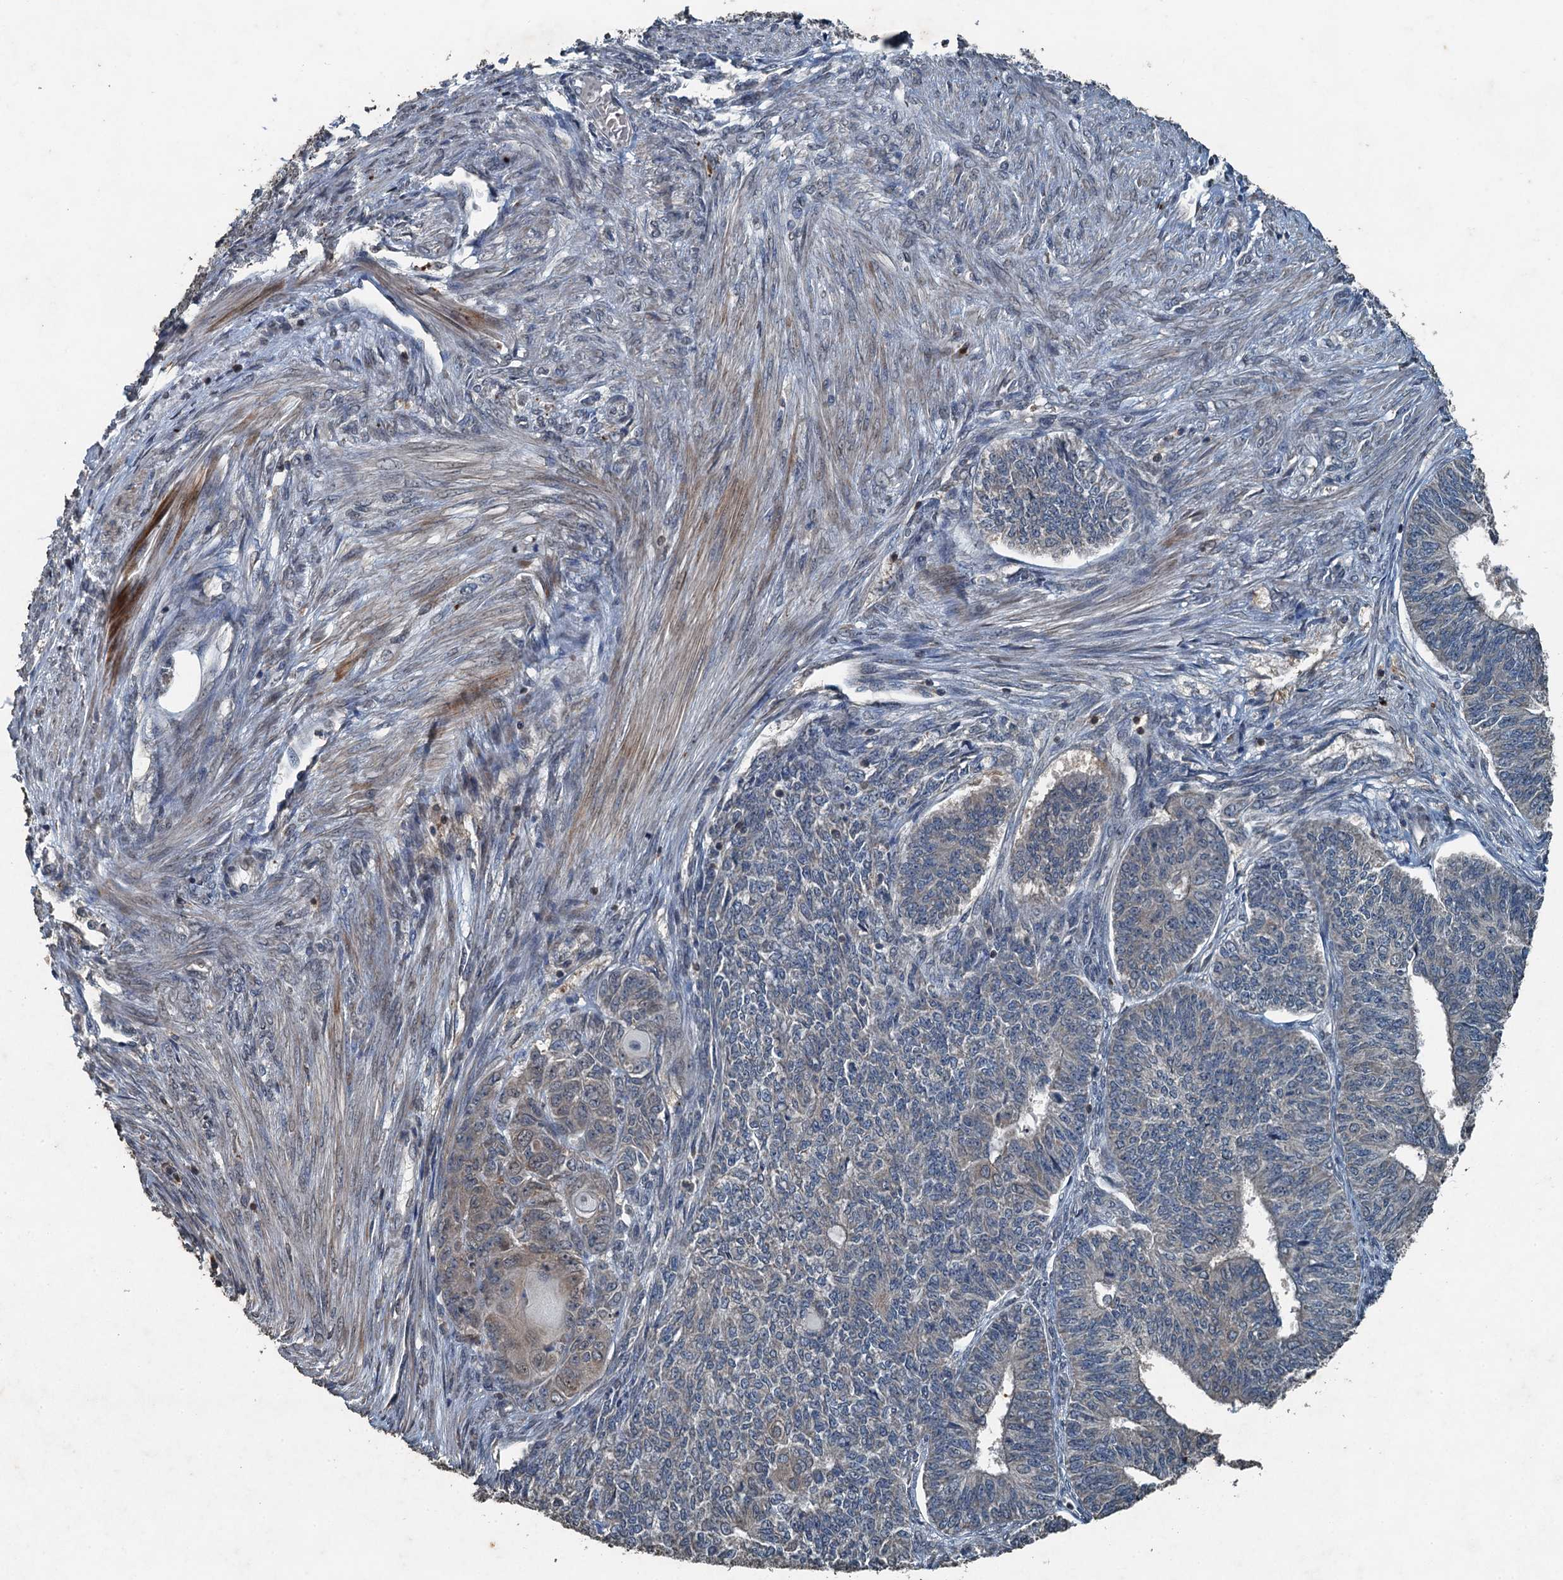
{"staining": {"intensity": "negative", "quantity": "none", "location": "none"}, "tissue": "endometrial cancer", "cell_type": "Tumor cells", "image_type": "cancer", "snomed": [{"axis": "morphology", "description": "Adenocarcinoma, NOS"}, {"axis": "topography", "description": "Endometrium"}], "caption": "Photomicrograph shows no significant protein positivity in tumor cells of adenocarcinoma (endometrial).", "gene": "TCTN1", "patient": {"sex": "female", "age": 32}}